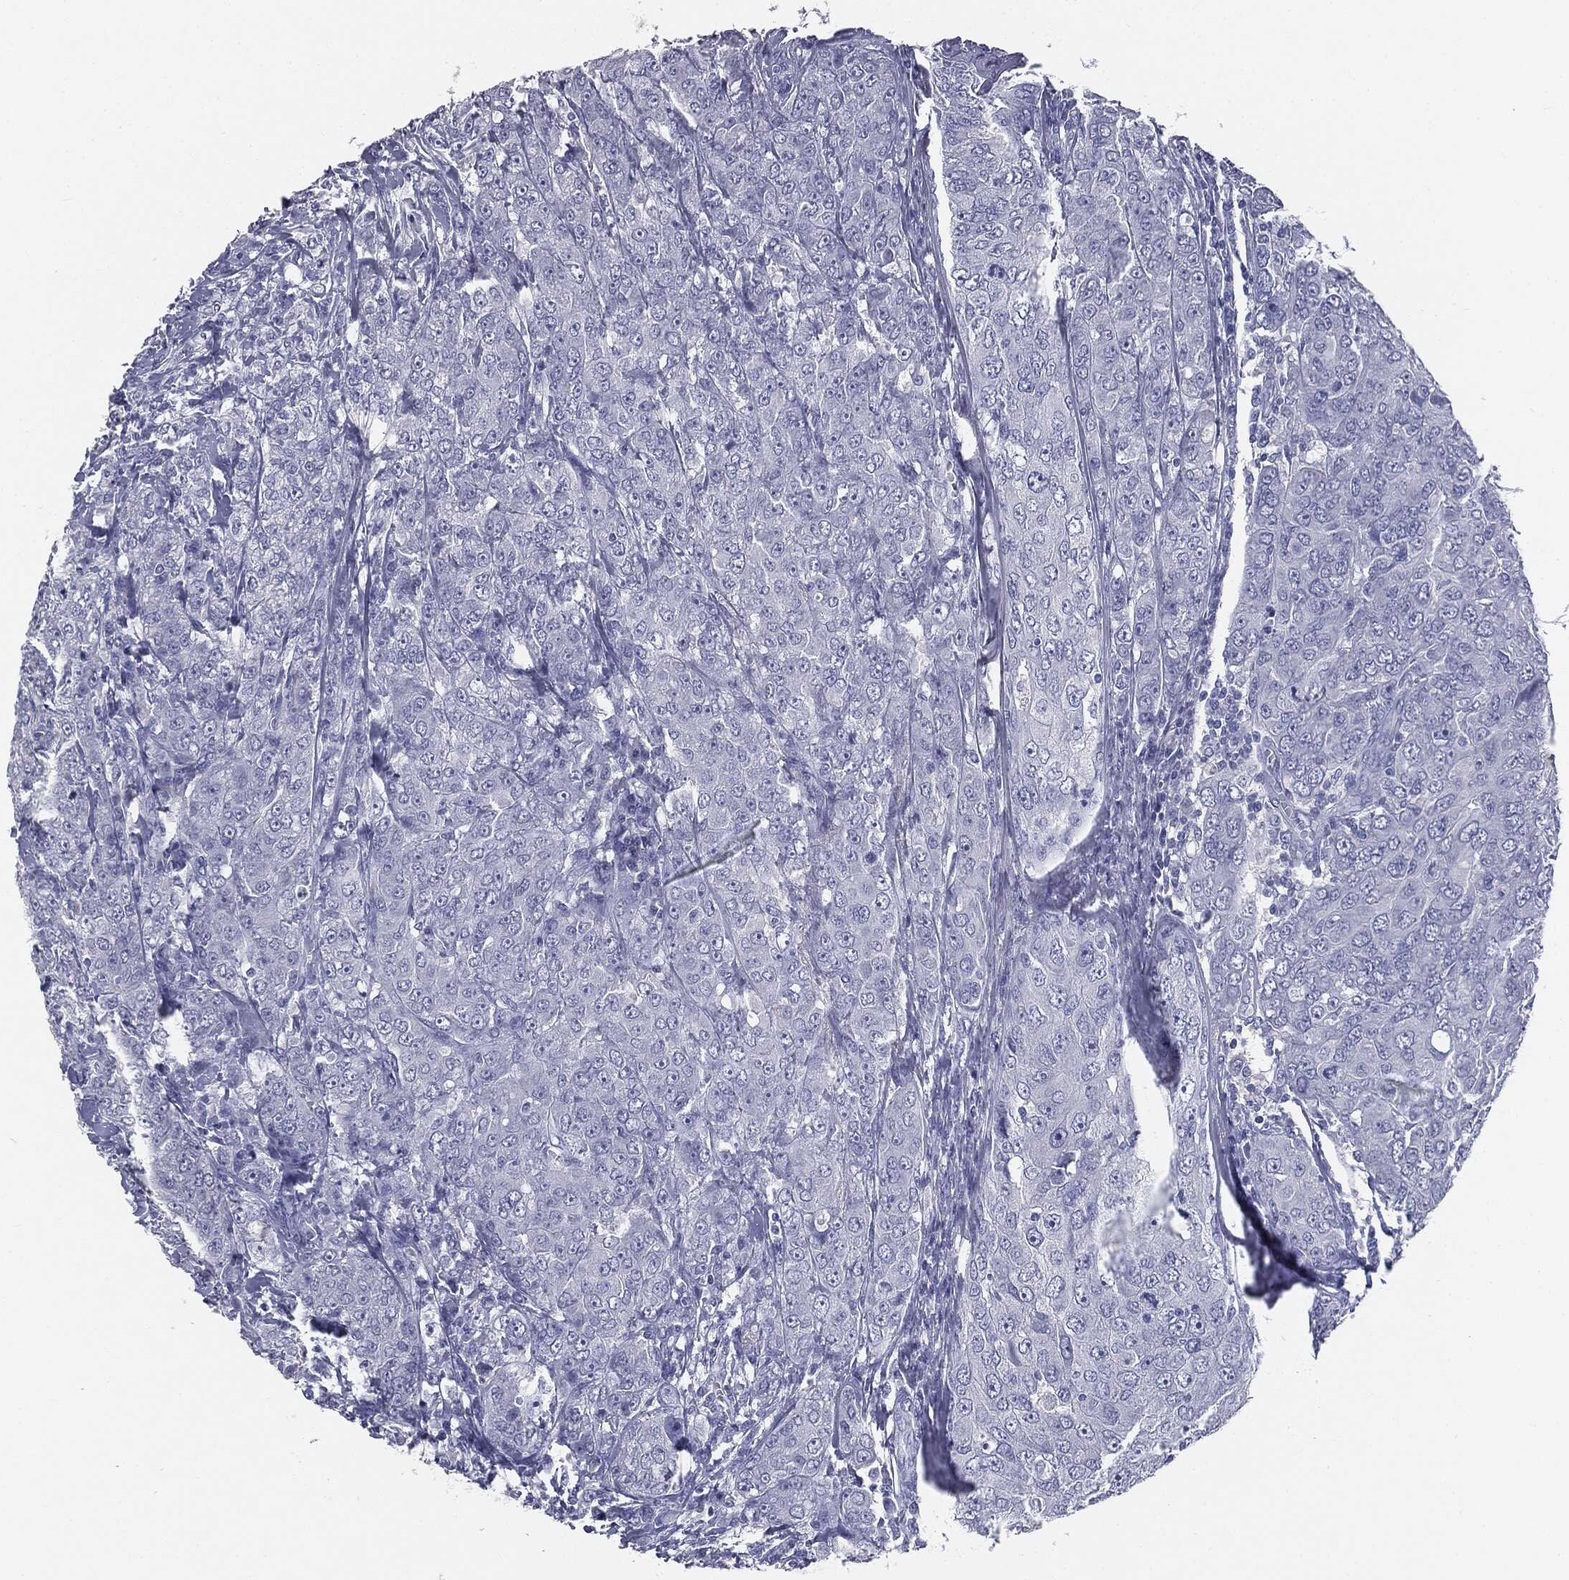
{"staining": {"intensity": "negative", "quantity": "none", "location": "none"}, "tissue": "breast cancer", "cell_type": "Tumor cells", "image_type": "cancer", "snomed": [{"axis": "morphology", "description": "Duct carcinoma"}, {"axis": "topography", "description": "Breast"}], "caption": "Image shows no significant protein positivity in tumor cells of breast cancer (intraductal carcinoma).", "gene": "AFP", "patient": {"sex": "female", "age": 43}}